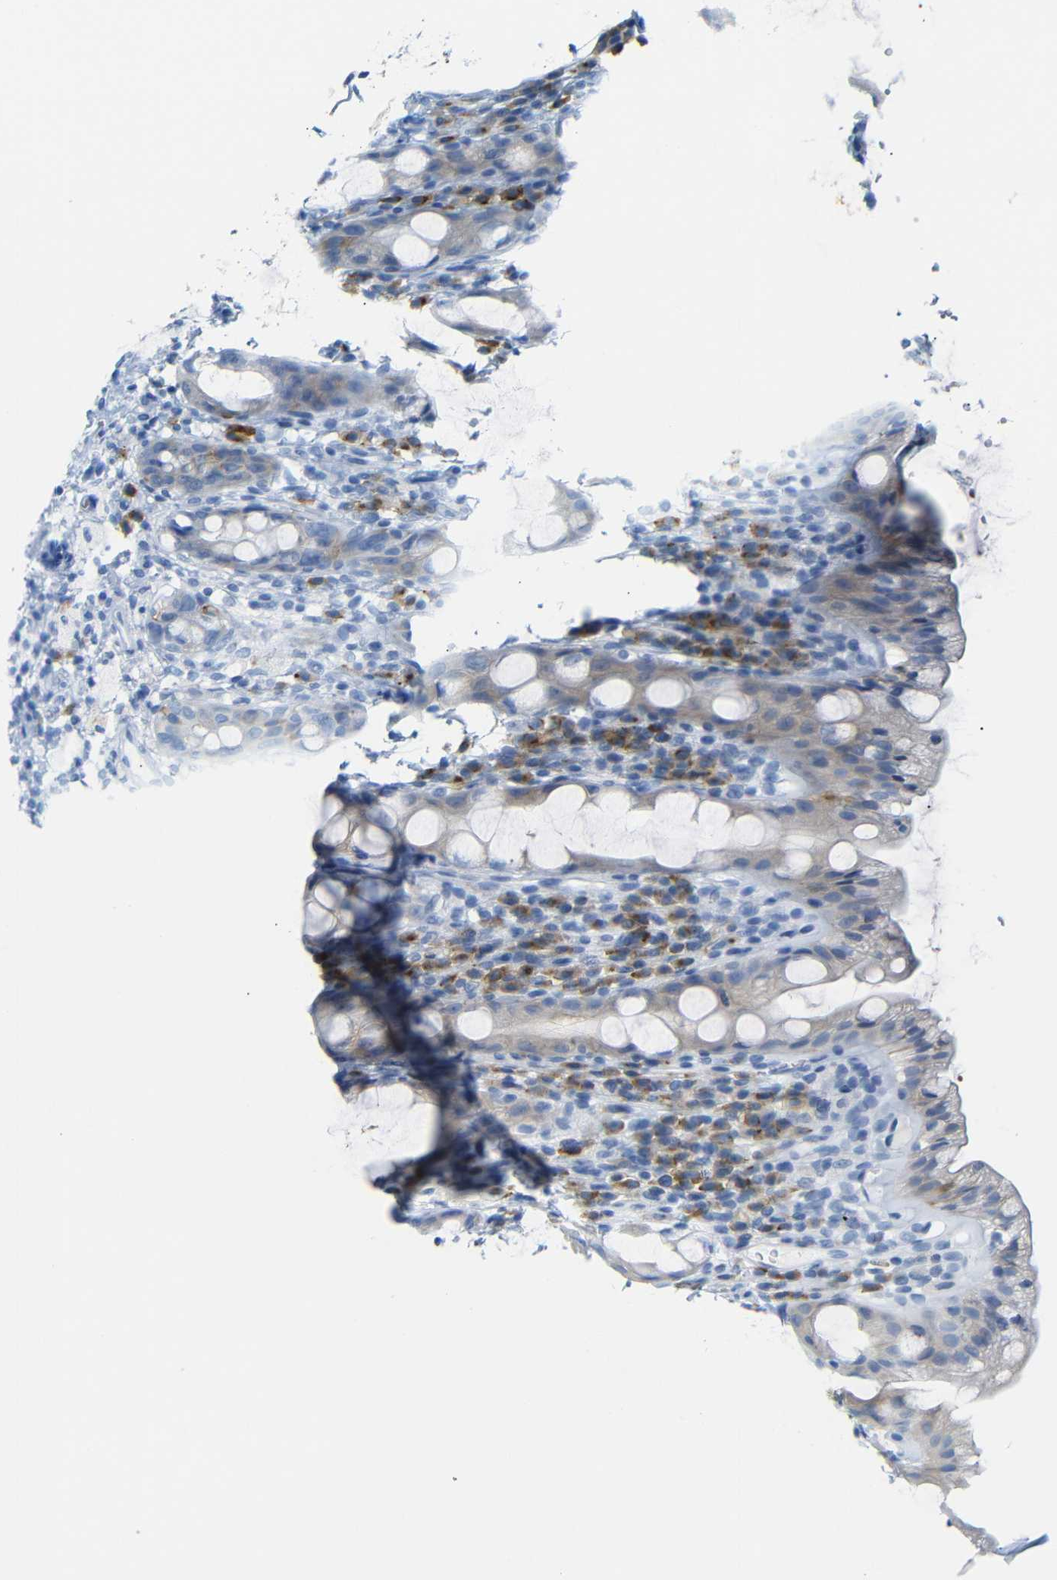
{"staining": {"intensity": "weak", "quantity": "25%-75%", "location": "cytoplasmic/membranous"}, "tissue": "rectum", "cell_type": "Glandular cells", "image_type": "normal", "snomed": [{"axis": "morphology", "description": "Normal tissue, NOS"}, {"axis": "topography", "description": "Rectum"}], "caption": "Protein expression analysis of benign rectum shows weak cytoplasmic/membranous expression in approximately 25%-75% of glandular cells.", "gene": "FCRL1", "patient": {"sex": "male", "age": 44}}